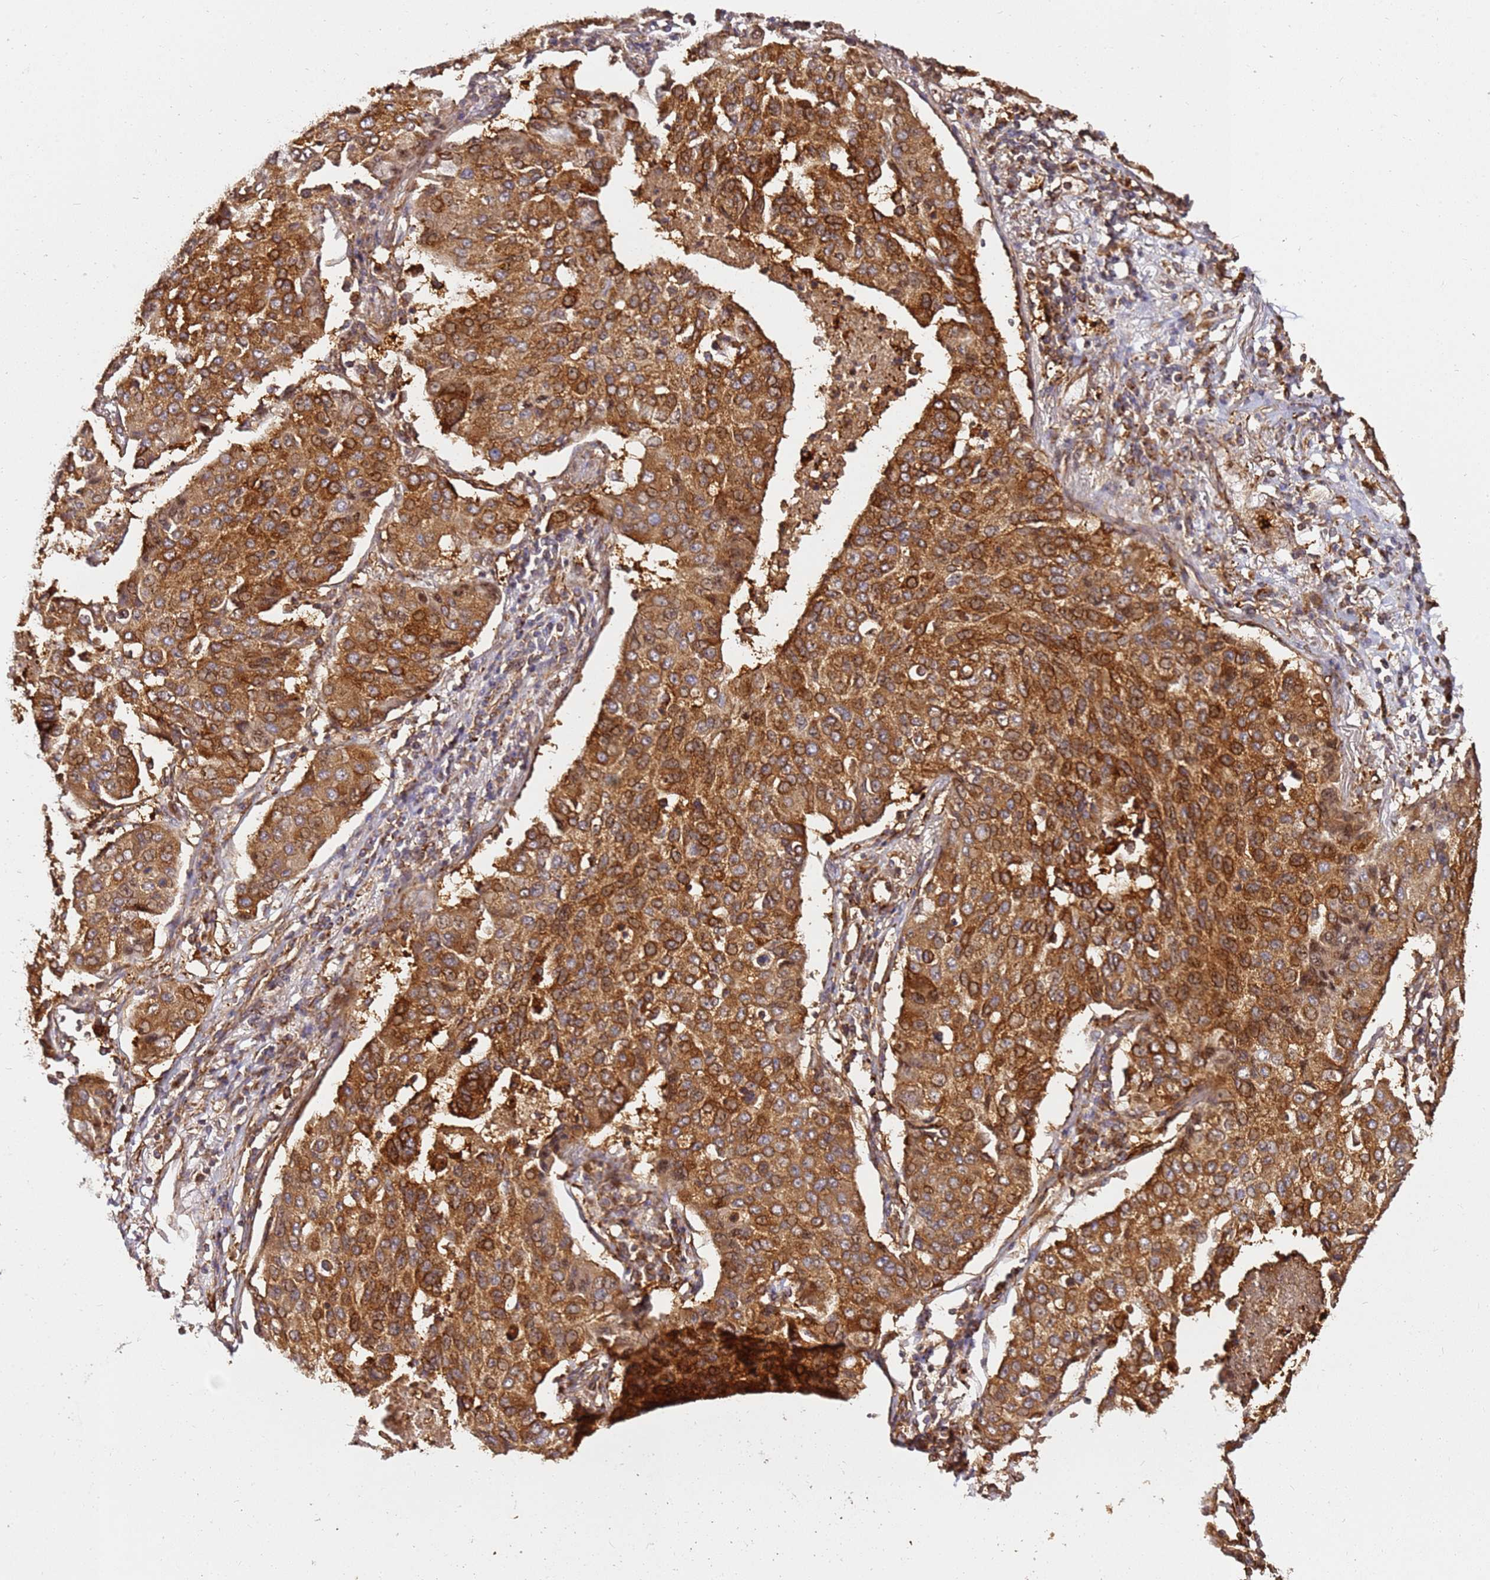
{"staining": {"intensity": "strong", "quantity": ">75%", "location": "cytoplasmic/membranous"}, "tissue": "lung cancer", "cell_type": "Tumor cells", "image_type": "cancer", "snomed": [{"axis": "morphology", "description": "Squamous cell carcinoma, NOS"}, {"axis": "topography", "description": "Lung"}], "caption": "High-power microscopy captured an immunohistochemistry micrograph of squamous cell carcinoma (lung), revealing strong cytoplasmic/membranous expression in approximately >75% of tumor cells.", "gene": "DVL3", "patient": {"sex": "male", "age": 74}}